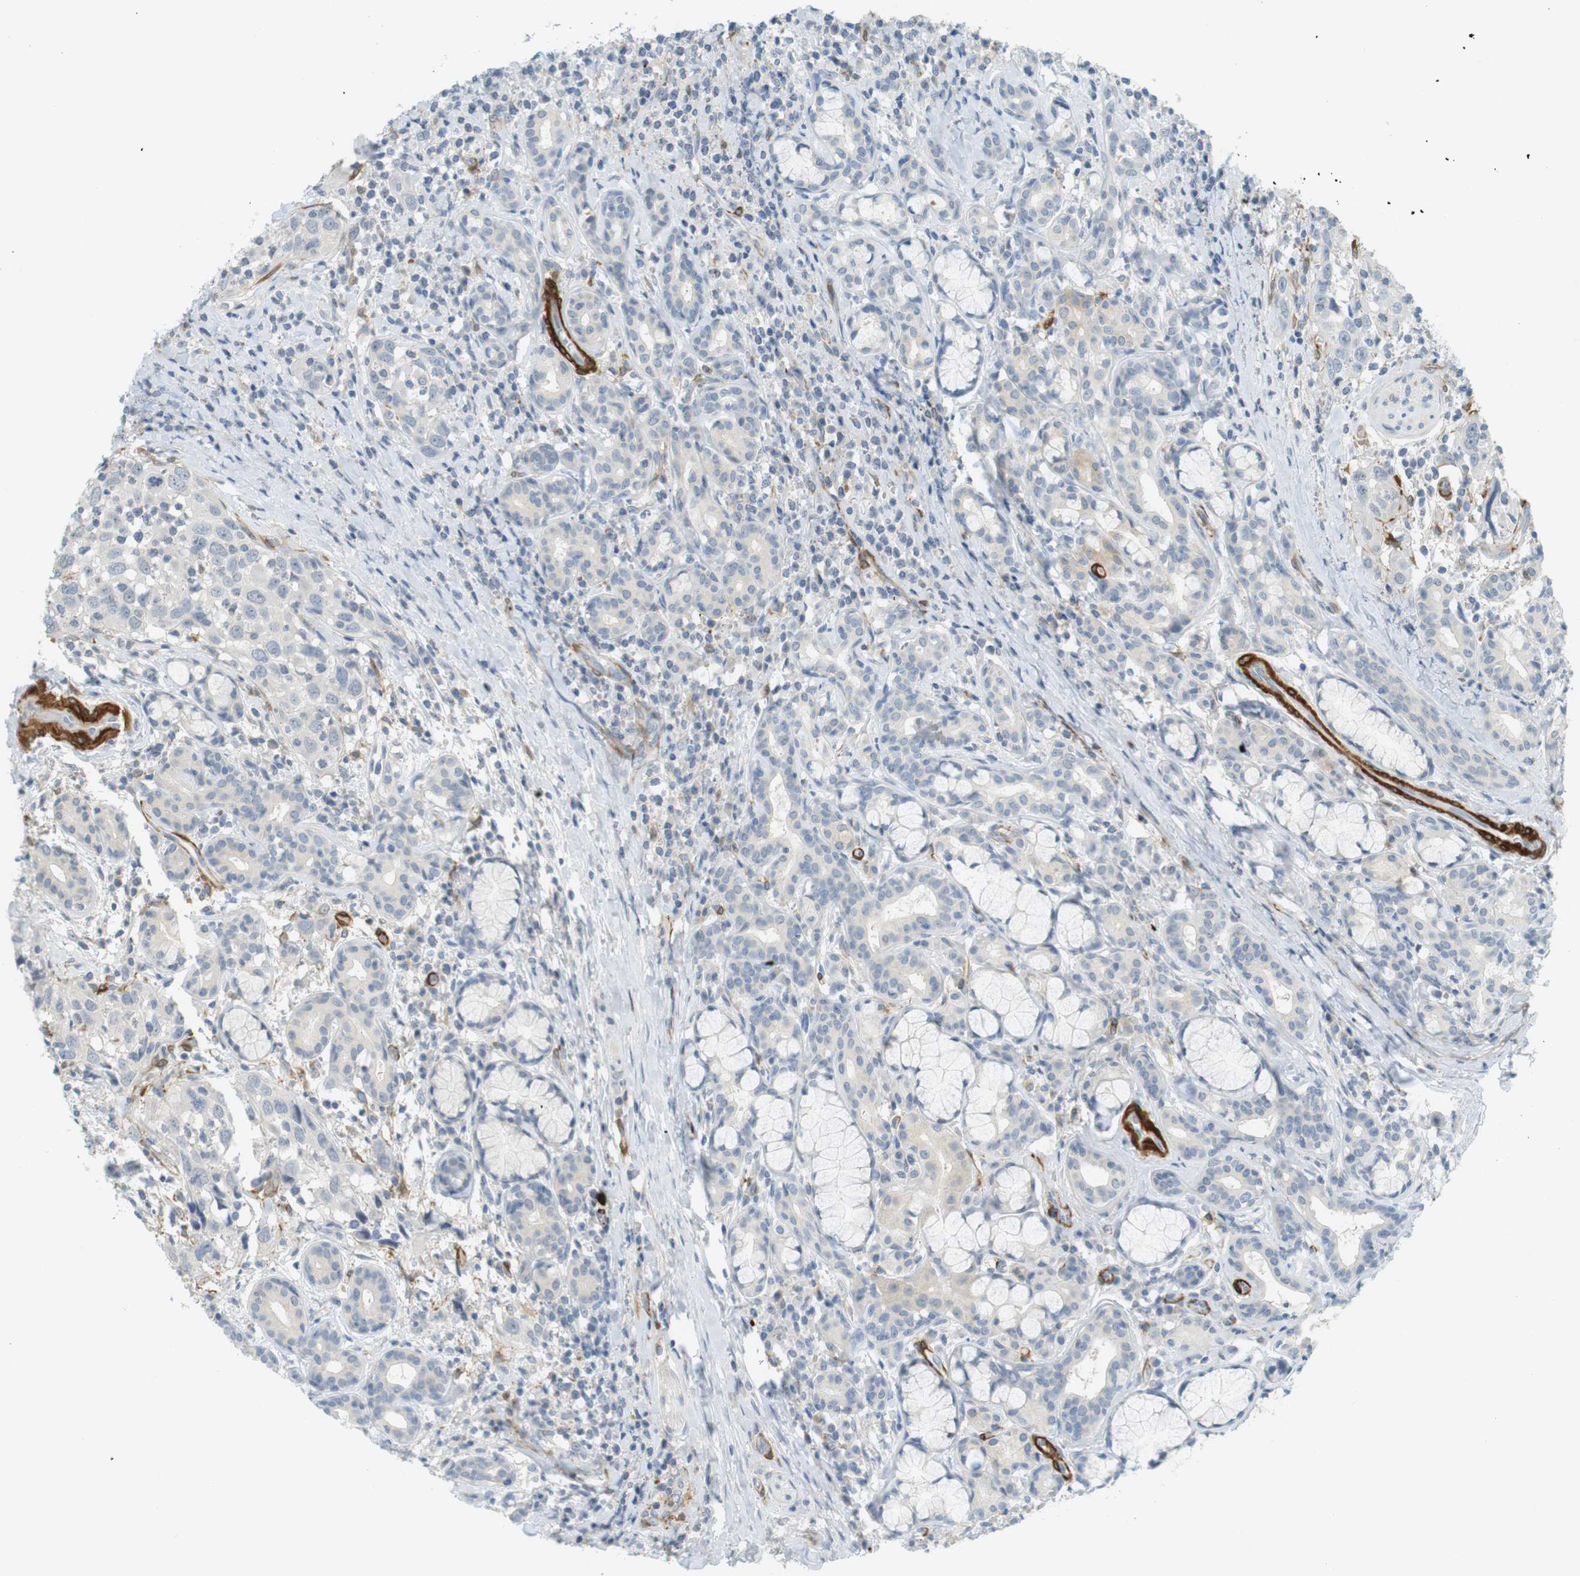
{"staining": {"intensity": "negative", "quantity": "none", "location": "none"}, "tissue": "head and neck cancer", "cell_type": "Tumor cells", "image_type": "cancer", "snomed": [{"axis": "morphology", "description": "Squamous cell carcinoma, NOS"}, {"axis": "topography", "description": "Oral tissue"}, {"axis": "topography", "description": "Head-Neck"}], "caption": "High magnification brightfield microscopy of head and neck cancer (squamous cell carcinoma) stained with DAB (3,3'-diaminobenzidine) (brown) and counterstained with hematoxylin (blue): tumor cells show no significant expression.", "gene": "PDE3A", "patient": {"sex": "female", "age": 50}}